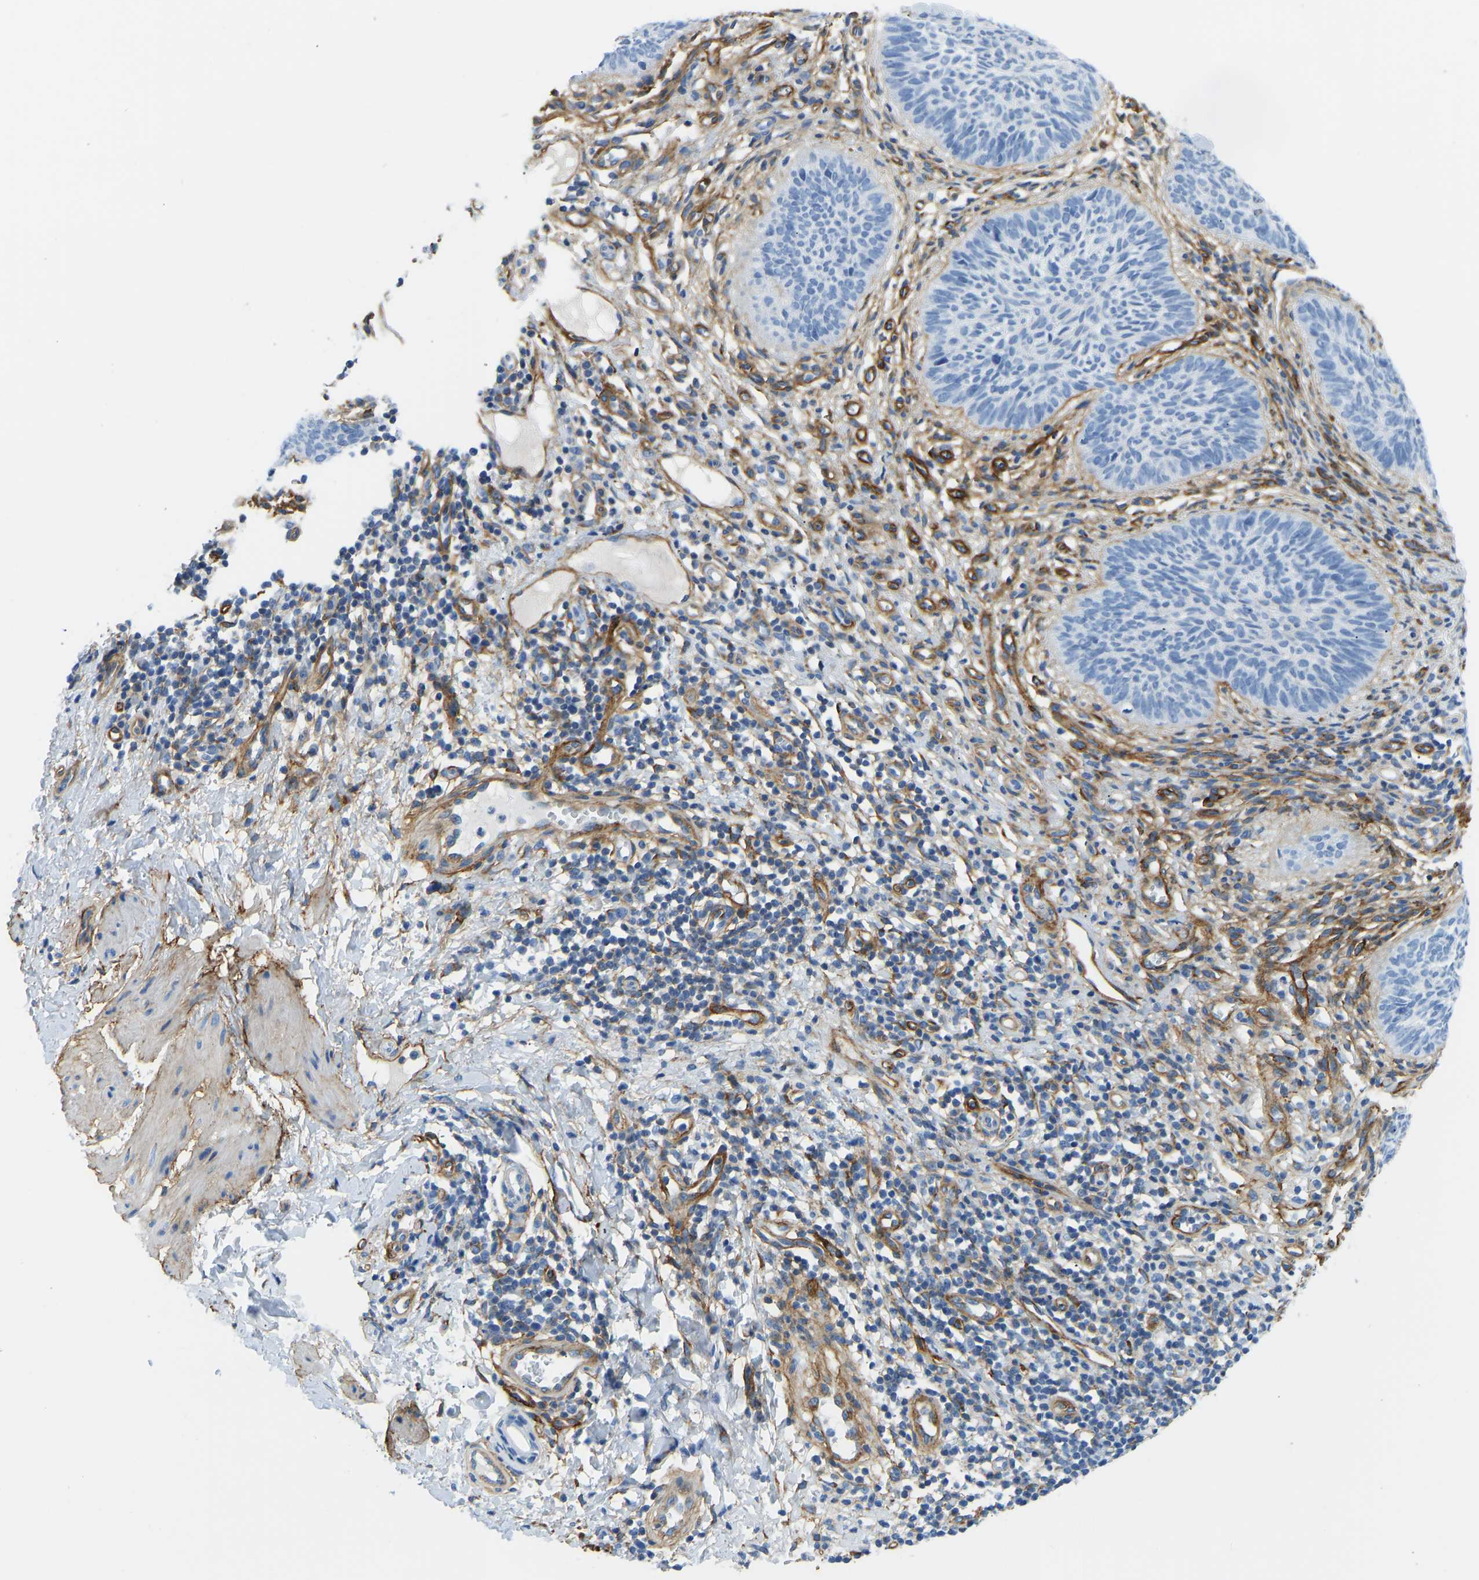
{"staining": {"intensity": "negative", "quantity": "none", "location": "none"}, "tissue": "skin cancer", "cell_type": "Tumor cells", "image_type": "cancer", "snomed": [{"axis": "morphology", "description": "Basal cell carcinoma"}, {"axis": "topography", "description": "Skin"}], "caption": "The IHC photomicrograph has no significant staining in tumor cells of skin basal cell carcinoma tissue. The staining is performed using DAB (3,3'-diaminobenzidine) brown chromogen with nuclei counter-stained in using hematoxylin.", "gene": "COL15A1", "patient": {"sex": "male", "age": 60}}